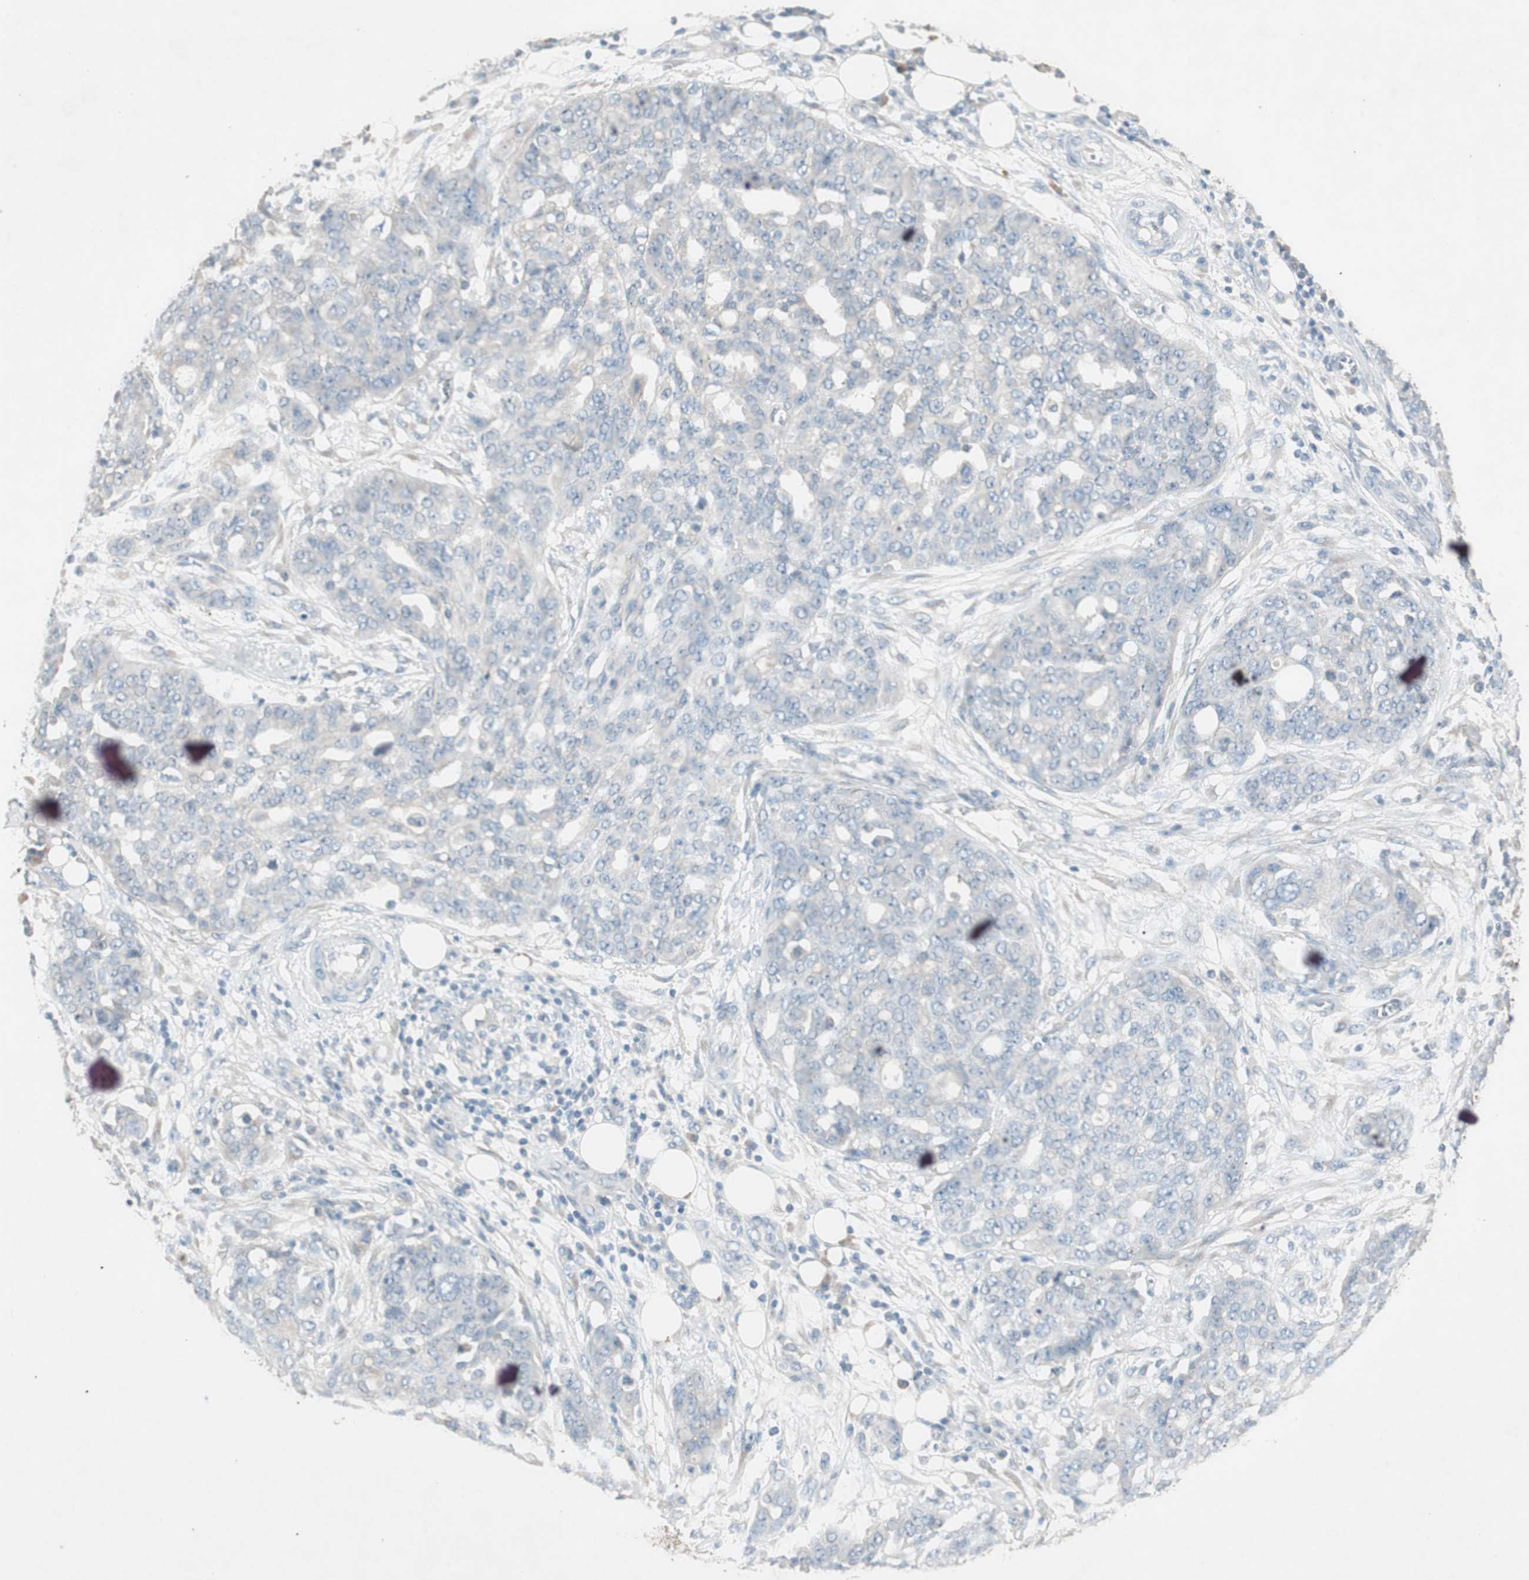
{"staining": {"intensity": "negative", "quantity": "none", "location": "none"}, "tissue": "ovarian cancer", "cell_type": "Tumor cells", "image_type": "cancer", "snomed": [{"axis": "morphology", "description": "Cystadenocarcinoma, serous, NOS"}, {"axis": "topography", "description": "Soft tissue"}, {"axis": "topography", "description": "Ovary"}], "caption": "This is an immunohistochemistry micrograph of ovarian serous cystadenocarcinoma. There is no expression in tumor cells.", "gene": "KHK", "patient": {"sex": "female", "age": 57}}